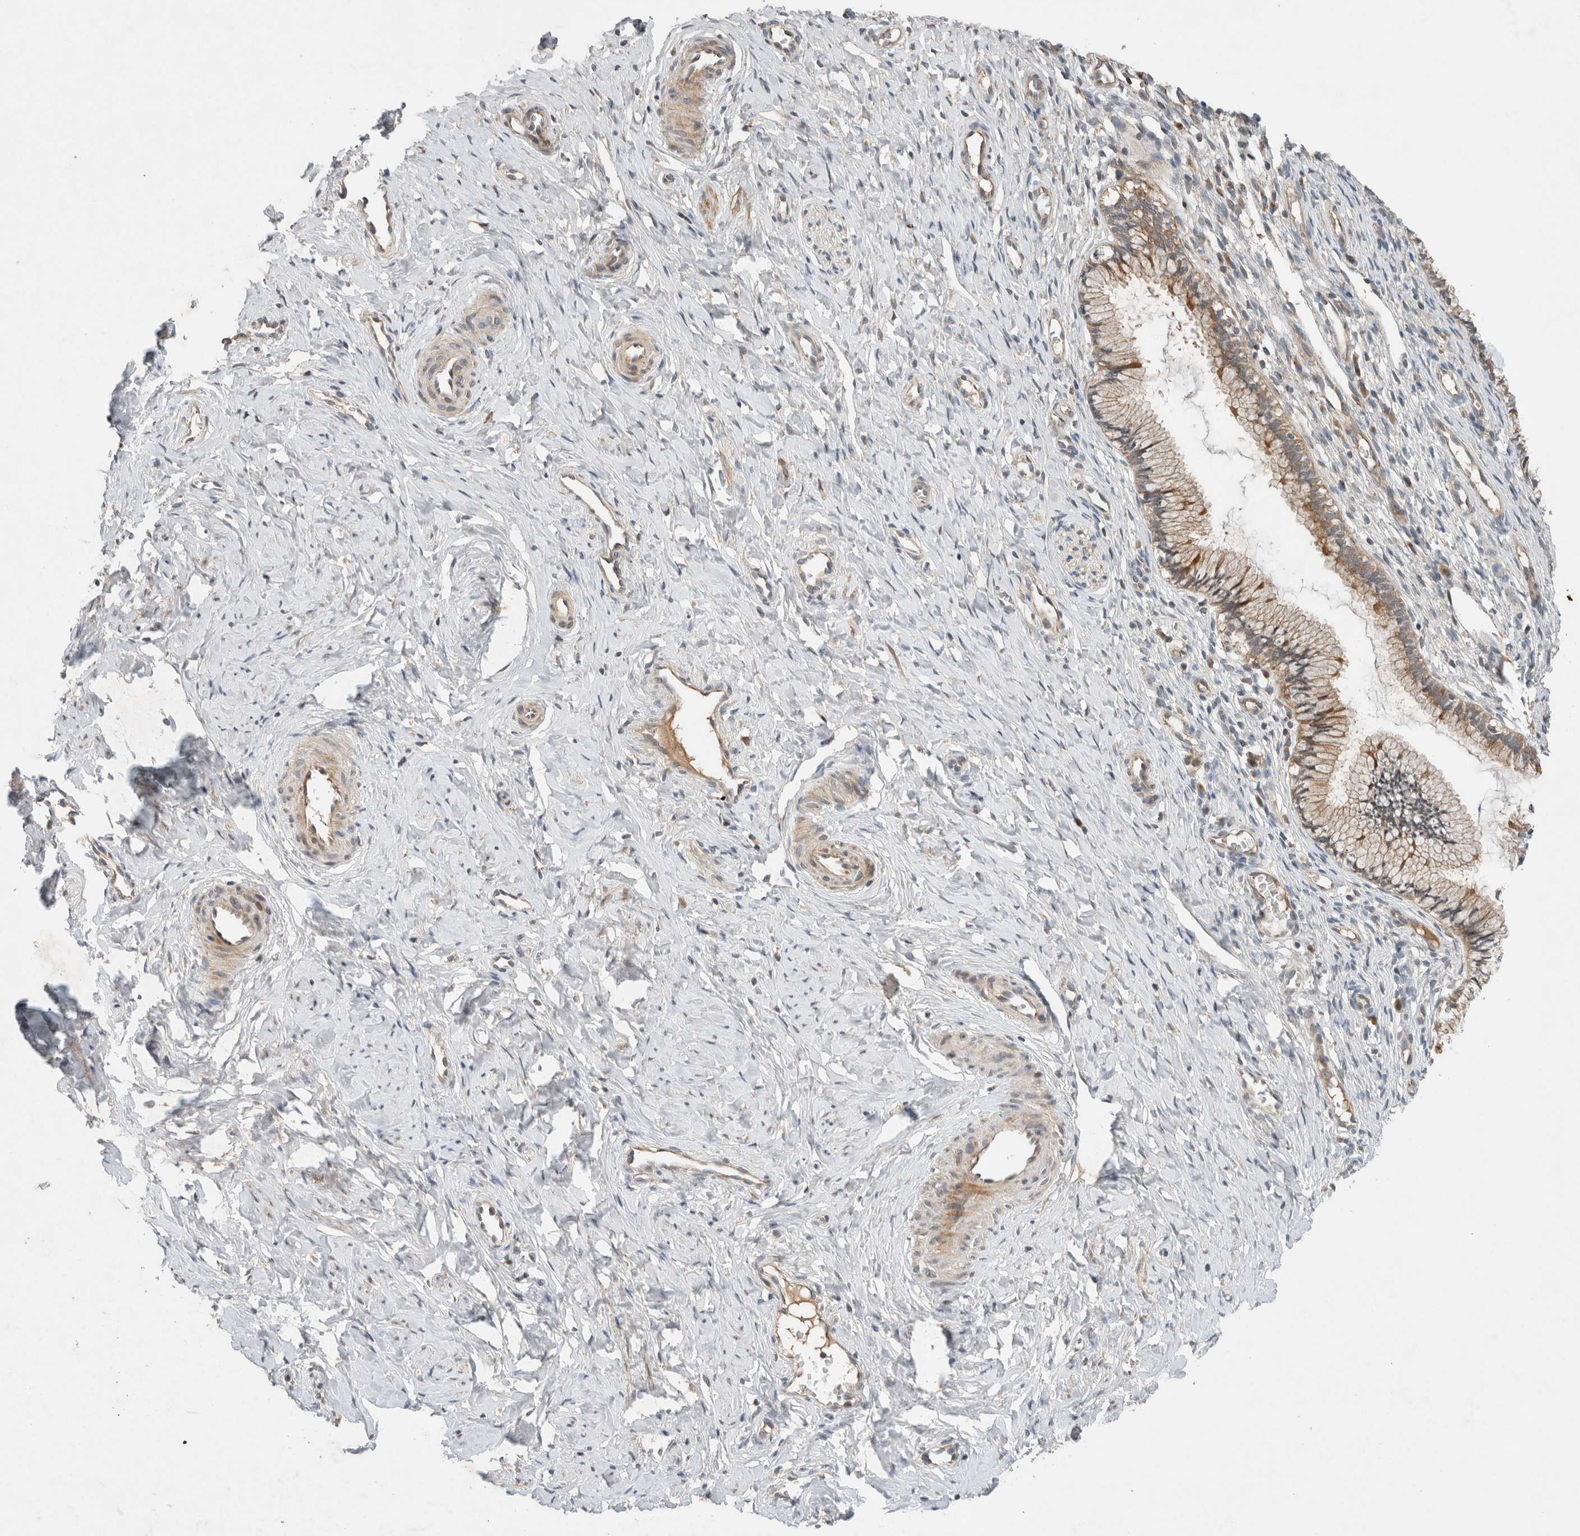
{"staining": {"intensity": "moderate", "quantity": ">75%", "location": "cytoplasmic/membranous"}, "tissue": "cervix", "cell_type": "Glandular cells", "image_type": "normal", "snomed": [{"axis": "morphology", "description": "Normal tissue, NOS"}, {"axis": "topography", "description": "Cervix"}], "caption": "Cervix was stained to show a protein in brown. There is medium levels of moderate cytoplasmic/membranous staining in approximately >75% of glandular cells. Using DAB (brown) and hematoxylin (blue) stains, captured at high magnification using brightfield microscopy.", "gene": "ARMC9", "patient": {"sex": "female", "age": 27}}